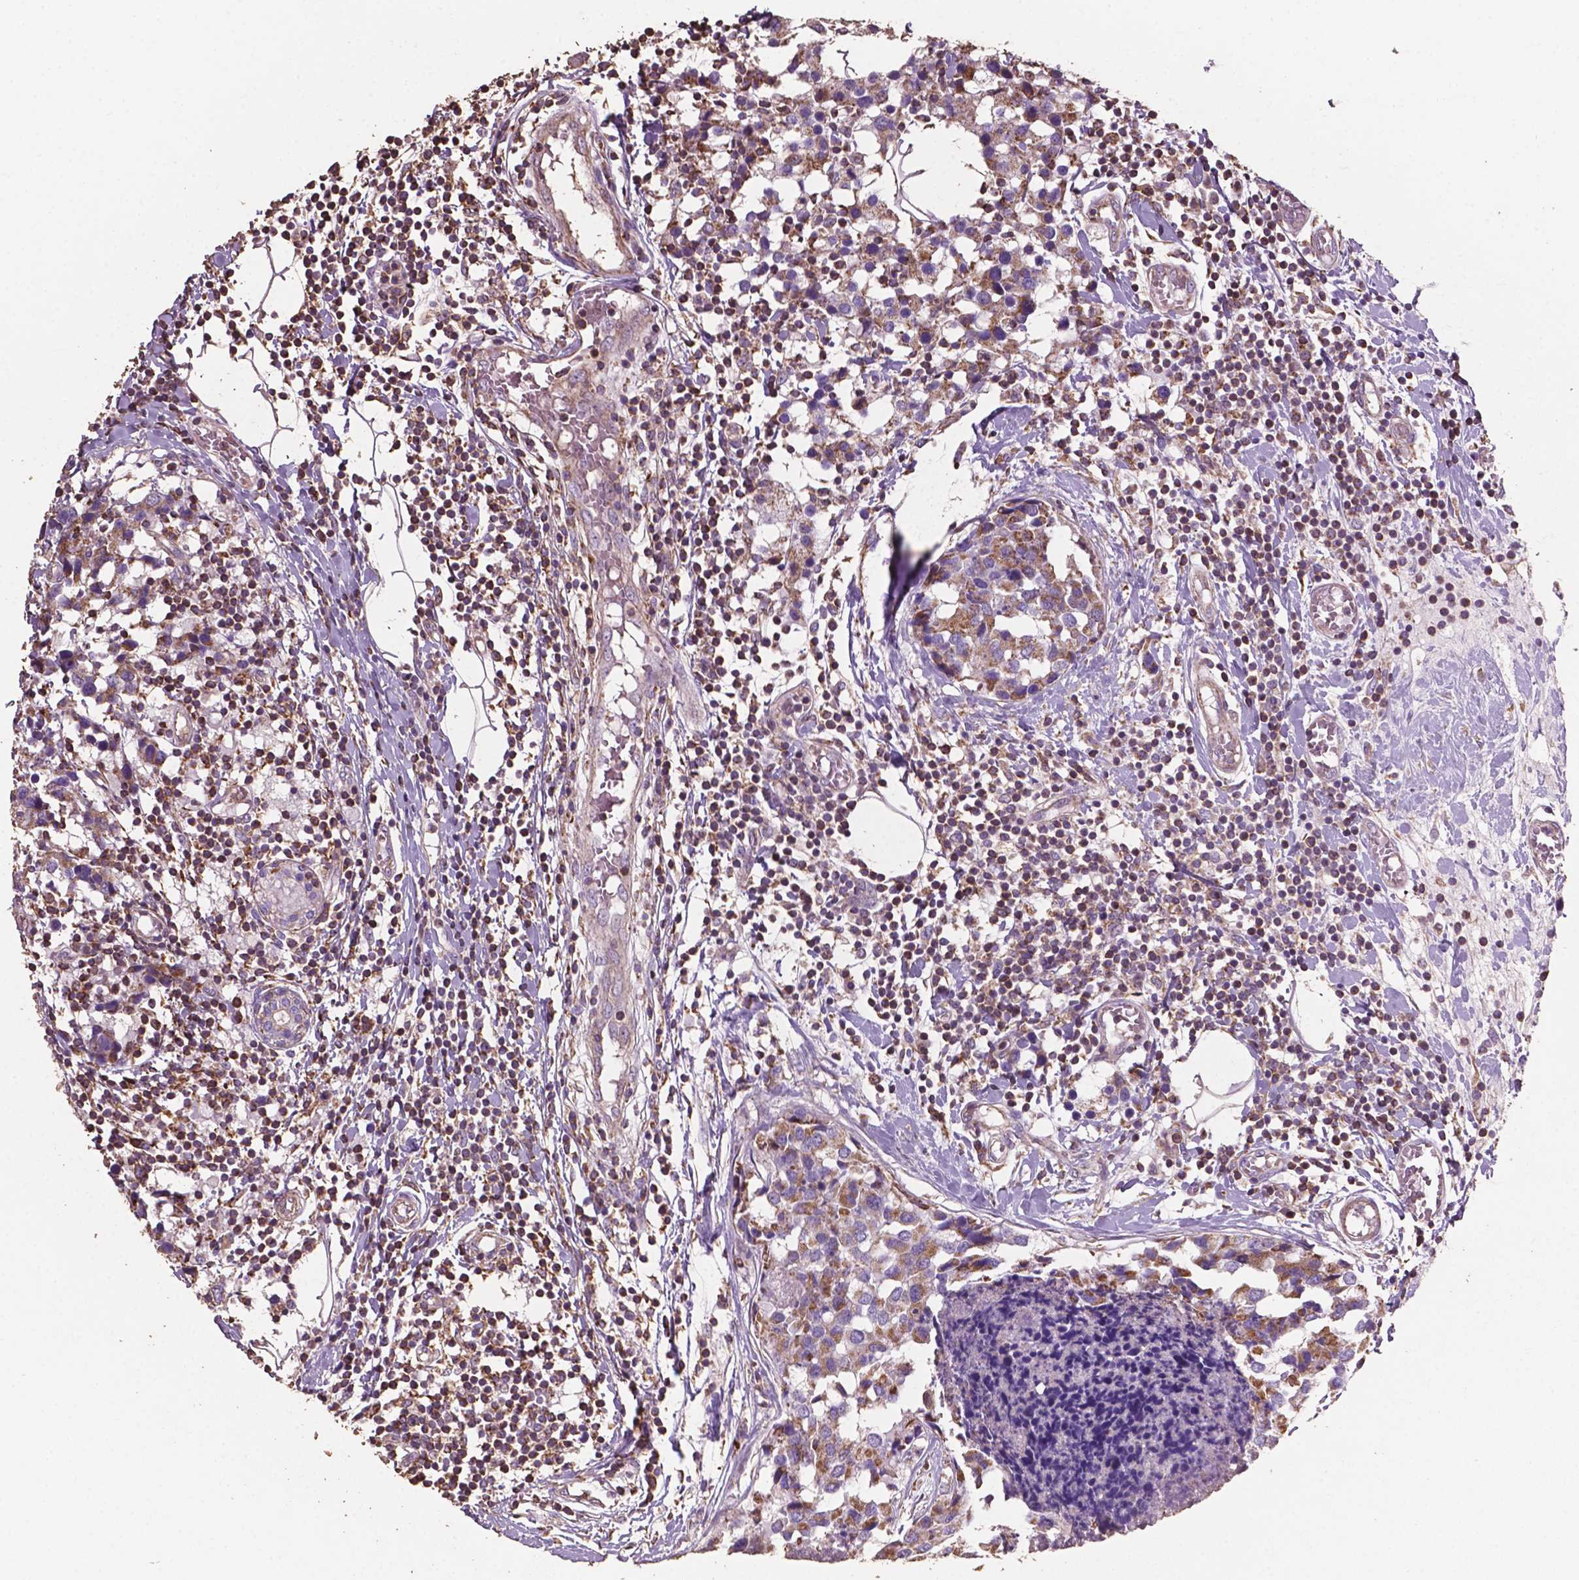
{"staining": {"intensity": "moderate", "quantity": "25%-75%", "location": "cytoplasmic/membranous"}, "tissue": "breast cancer", "cell_type": "Tumor cells", "image_type": "cancer", "snomed": [{"axis": "morphology", "description": "Lobular carcinoma"}, {"axis": "topography", "description": "Breast"}], "caption": "DAB (3,3'-diaminobenzidine) immunohistochemical staining of breast lobular carcinoma demonstrates moderate cytoplasmic/membranous protein positivity in approximately 25%-75% of tumor cells. (Stains: DAB (3,3'-diaminobenzidine) in brown, nuclei in blue, Microscopy: brightfield microscopy at high magnification).", "gene": "COMMD4", "patient": {"sex": "female", "age": 59}}